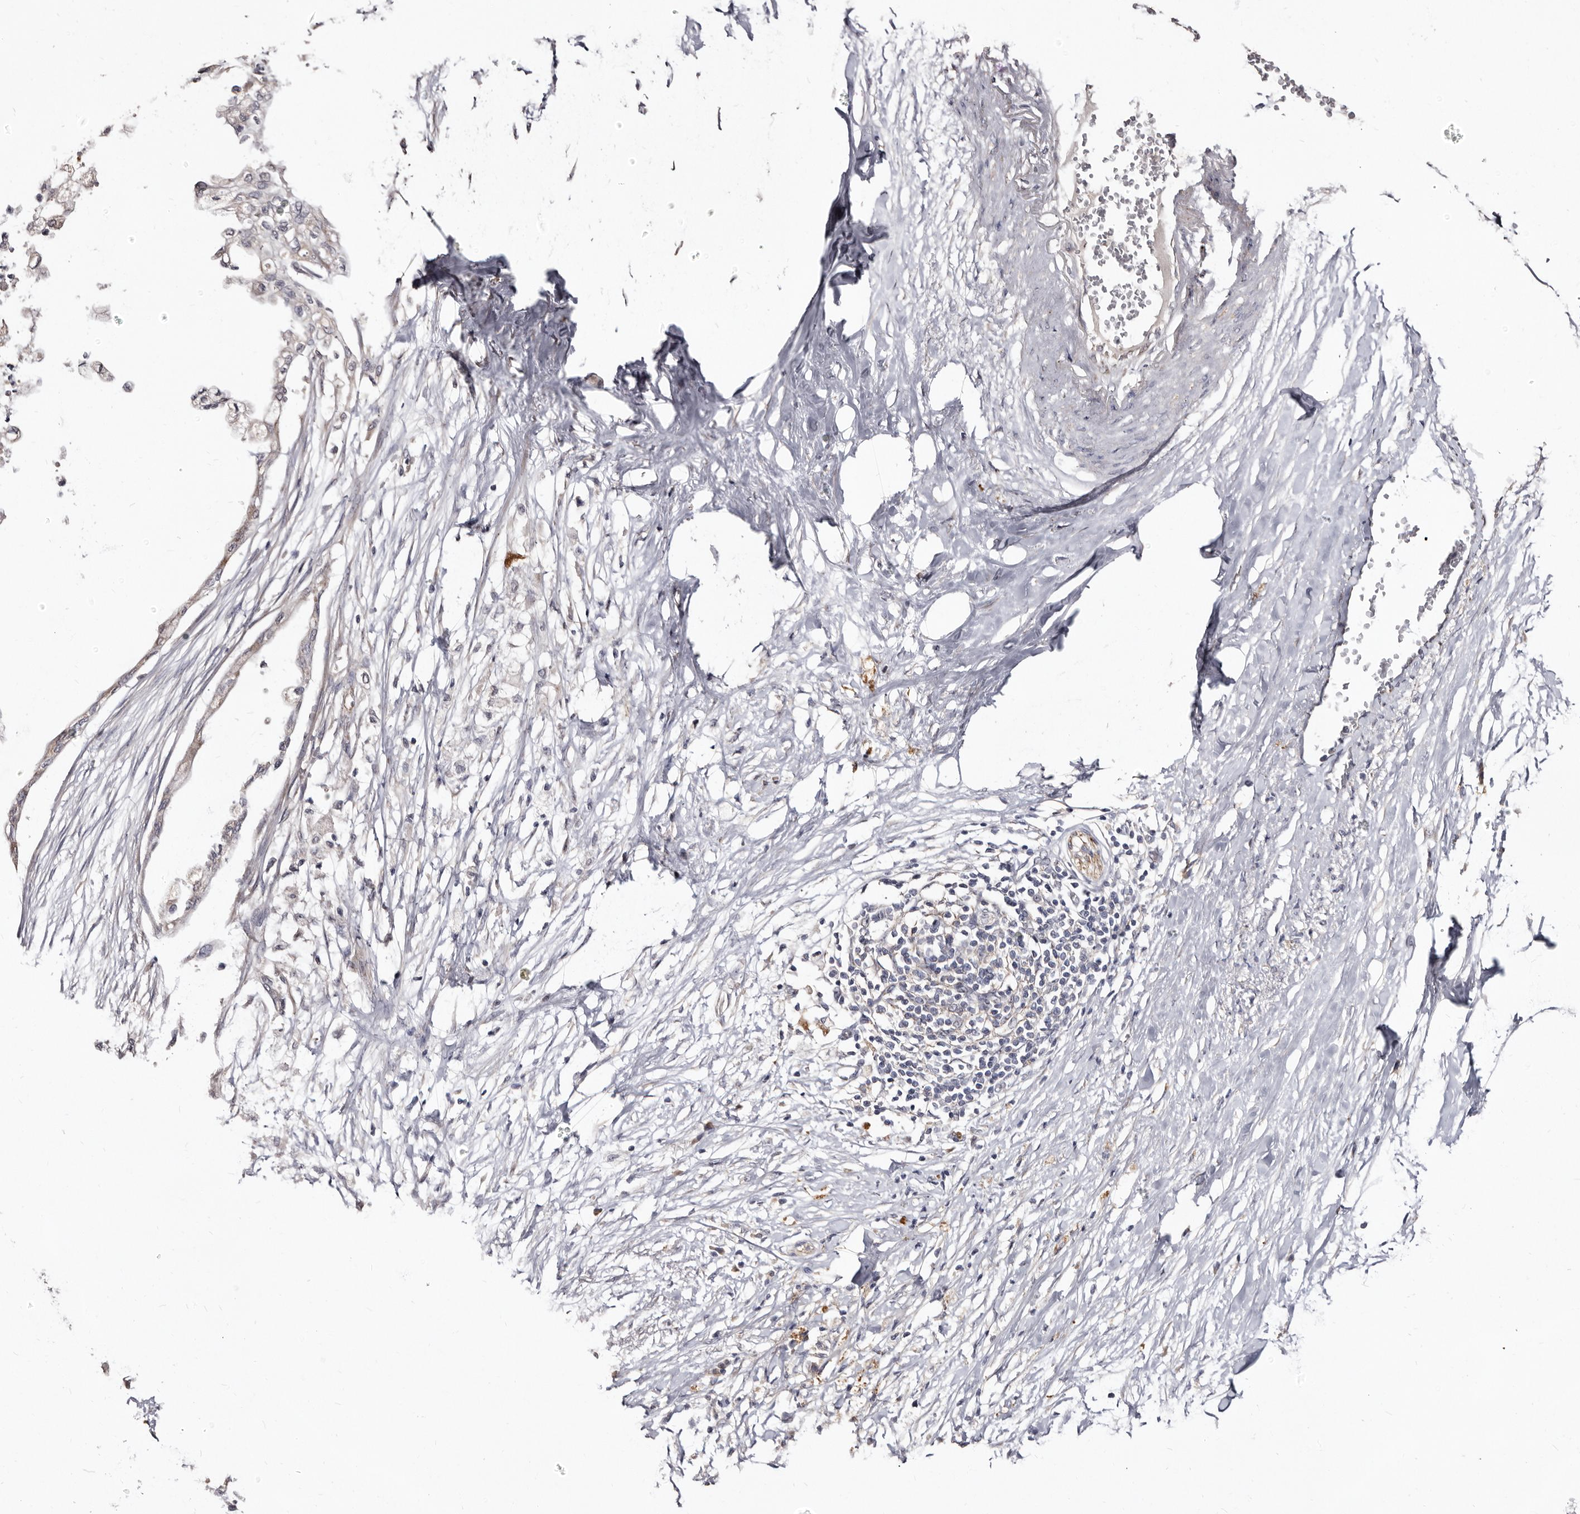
{"staining": {"intensity": "negative", "quantity": "none", "location": "none"}, "tissue": "pancreatic cancer", "cell_type": "Tumor cells", "image_type": "cancer", "snomed": [{"axis": "morphology", "description": "Normal tissue, NOS"}, {"axis": "morphology", "description": "Adenocarcinoma, NOS"}, {"axis": "topography", "description": "Pancreas"}, {"axis": "topography", "description": "Duodenum"}], "caption": "Immunohistochemistry histopathology image of human pancreatic cancer stained for a protein (brown), which reveals no expression in tumor cells. (Brightfield microscopy of DAB immunohistochemistry at high magnification).", "gene": "PTAFR", "patient": {"sex": "female", "age": 60}}